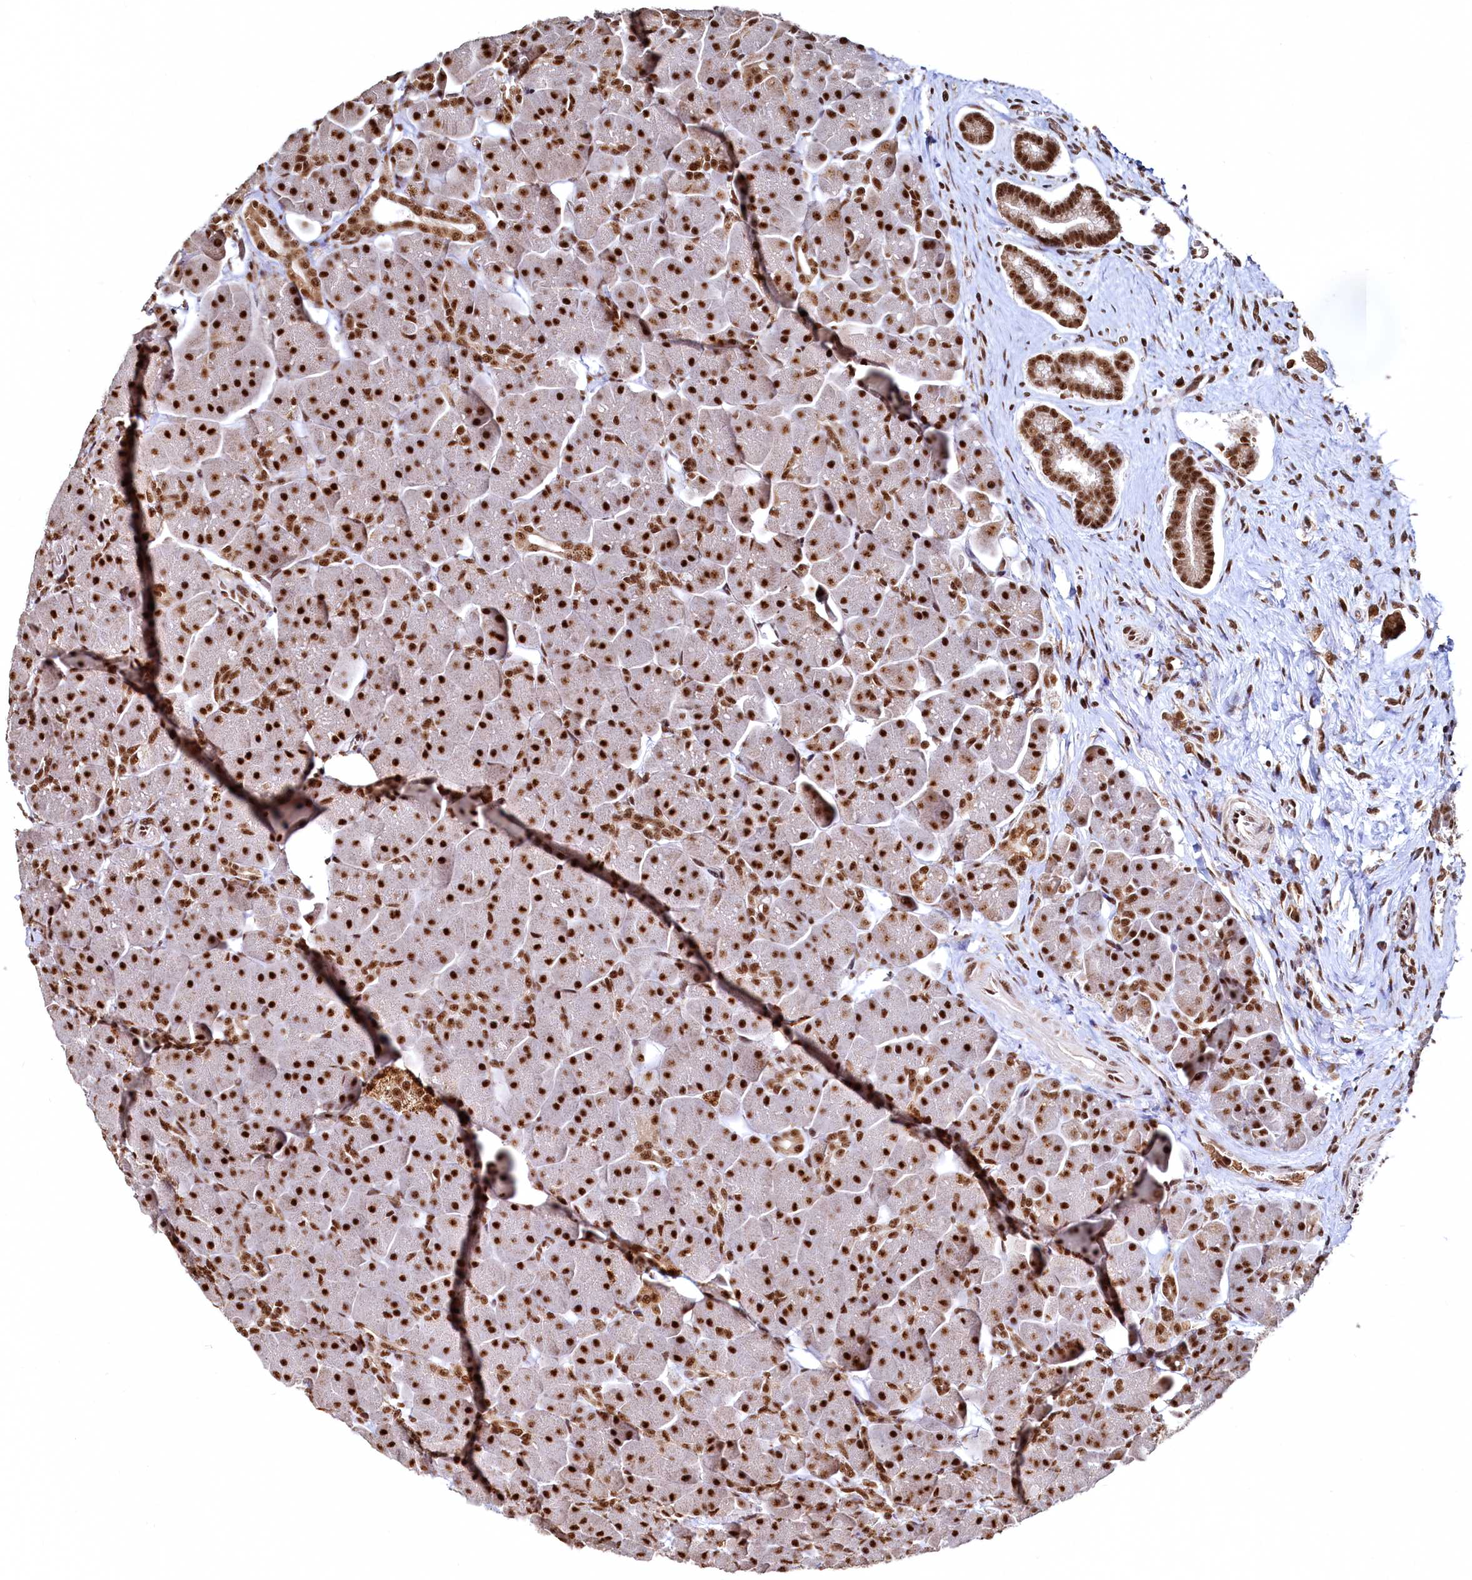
{"staining": {"intensity": "strong", "quantity": ">75%", "location": "nuclear"}, "tissue": "pancreas", "cell_type": "Exocrine glandular cells", "image_type": "normal", "snomed": [{"axis": "morphology", "description": "Normal tissue, NOS"}, {"axis": "topography", "description": "Pancreas"}], "caption": "About >75% of exocrine glandular cells in benign human pancreas reveal strong nuclear protein expression as visualized by brown immunohistochemical staining.", "gene": "RSRC2", "patient": {"sex": "male", "age": 66}}